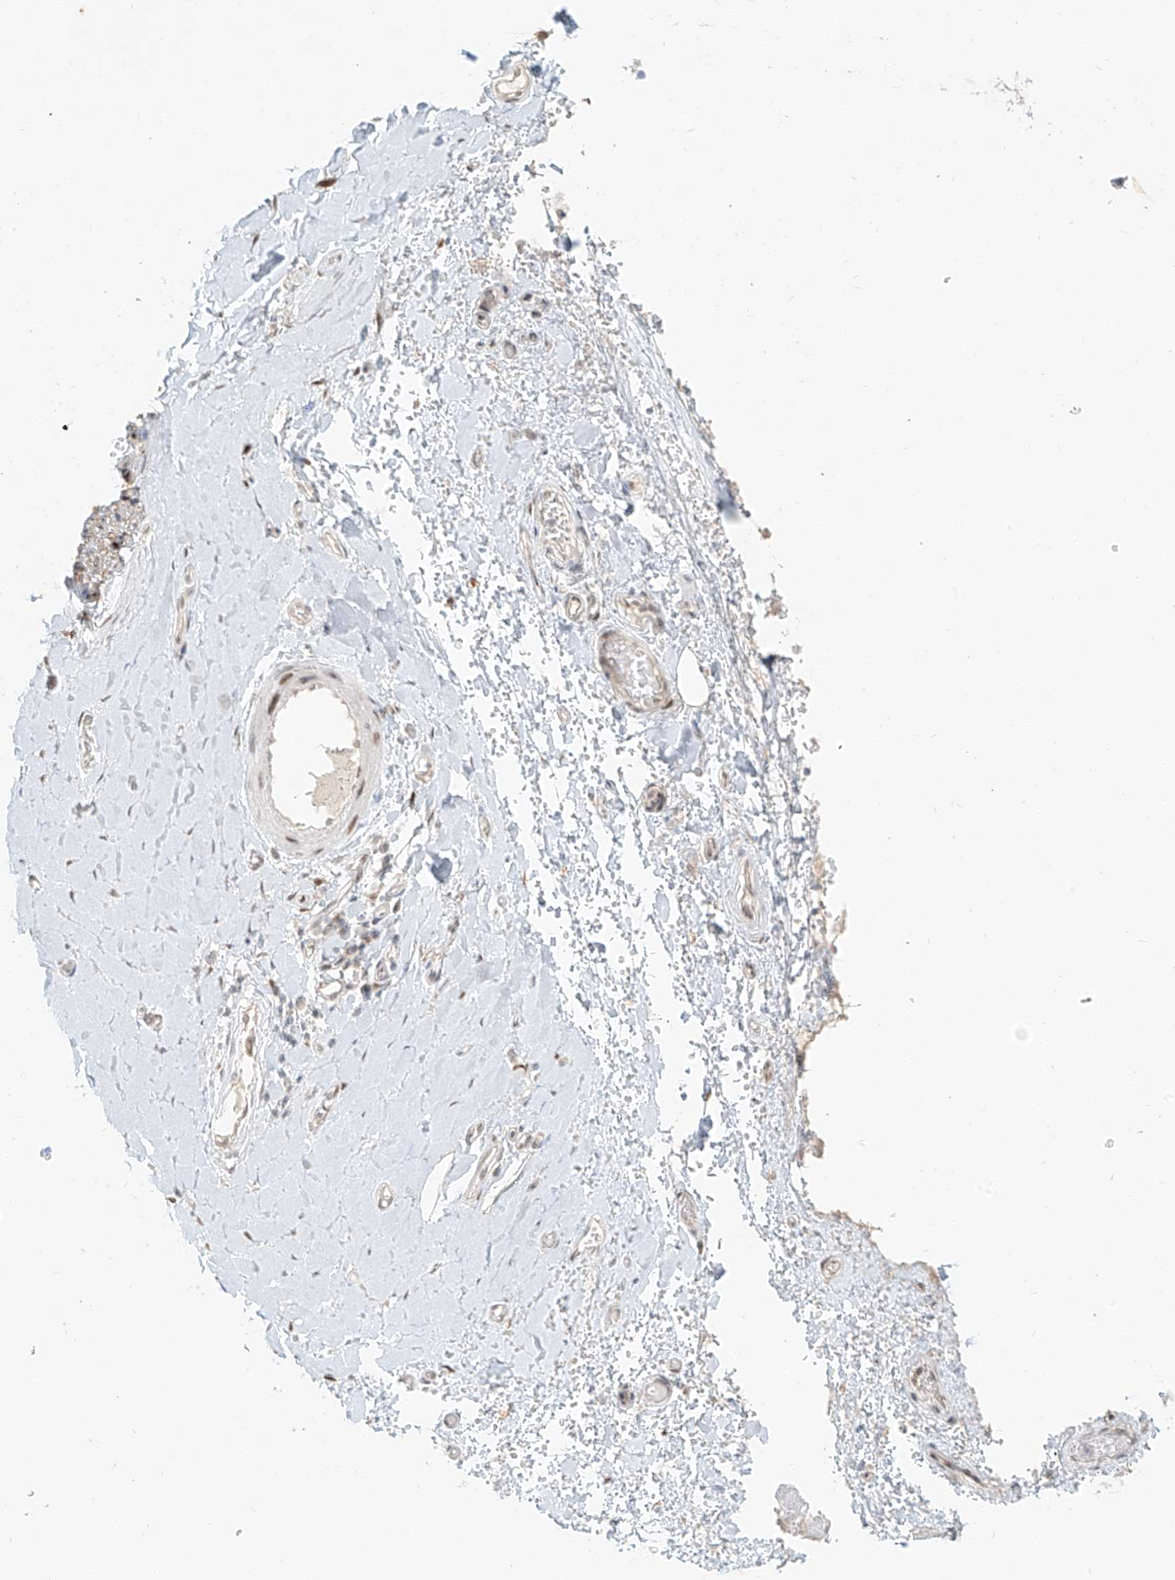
{"staining": {"intensity": "weak", "quantity": "25%-75%", "location": "cytoplasmic/membranous,nuclear"}, "tissue": "soft tissue", "cell_type": "Fibroblasts", "image_type": "normal", "snomed": [{"axis": "morphology", "description": "Normal tissue, NOS"}, {"axis": "morphology", "description": "Adenocarcinoma, NOS"}, {"axis": "topography", "description": "Stomach, upper"}, {"axis": "topography", "description": "Peripheral nerve tissue"}], "caption": "This micrograph reveals unremarkable soft tissue stained with immunohistochemistry (IHC) to label a protein in brown. The cytoplasmic/membranous,nuclear of fibroblasts show weak positivity for the protein. Nuclei are counter-stained blue.", "gene": "ZNF774", "patient": {"sex": "male", "age": 62}}